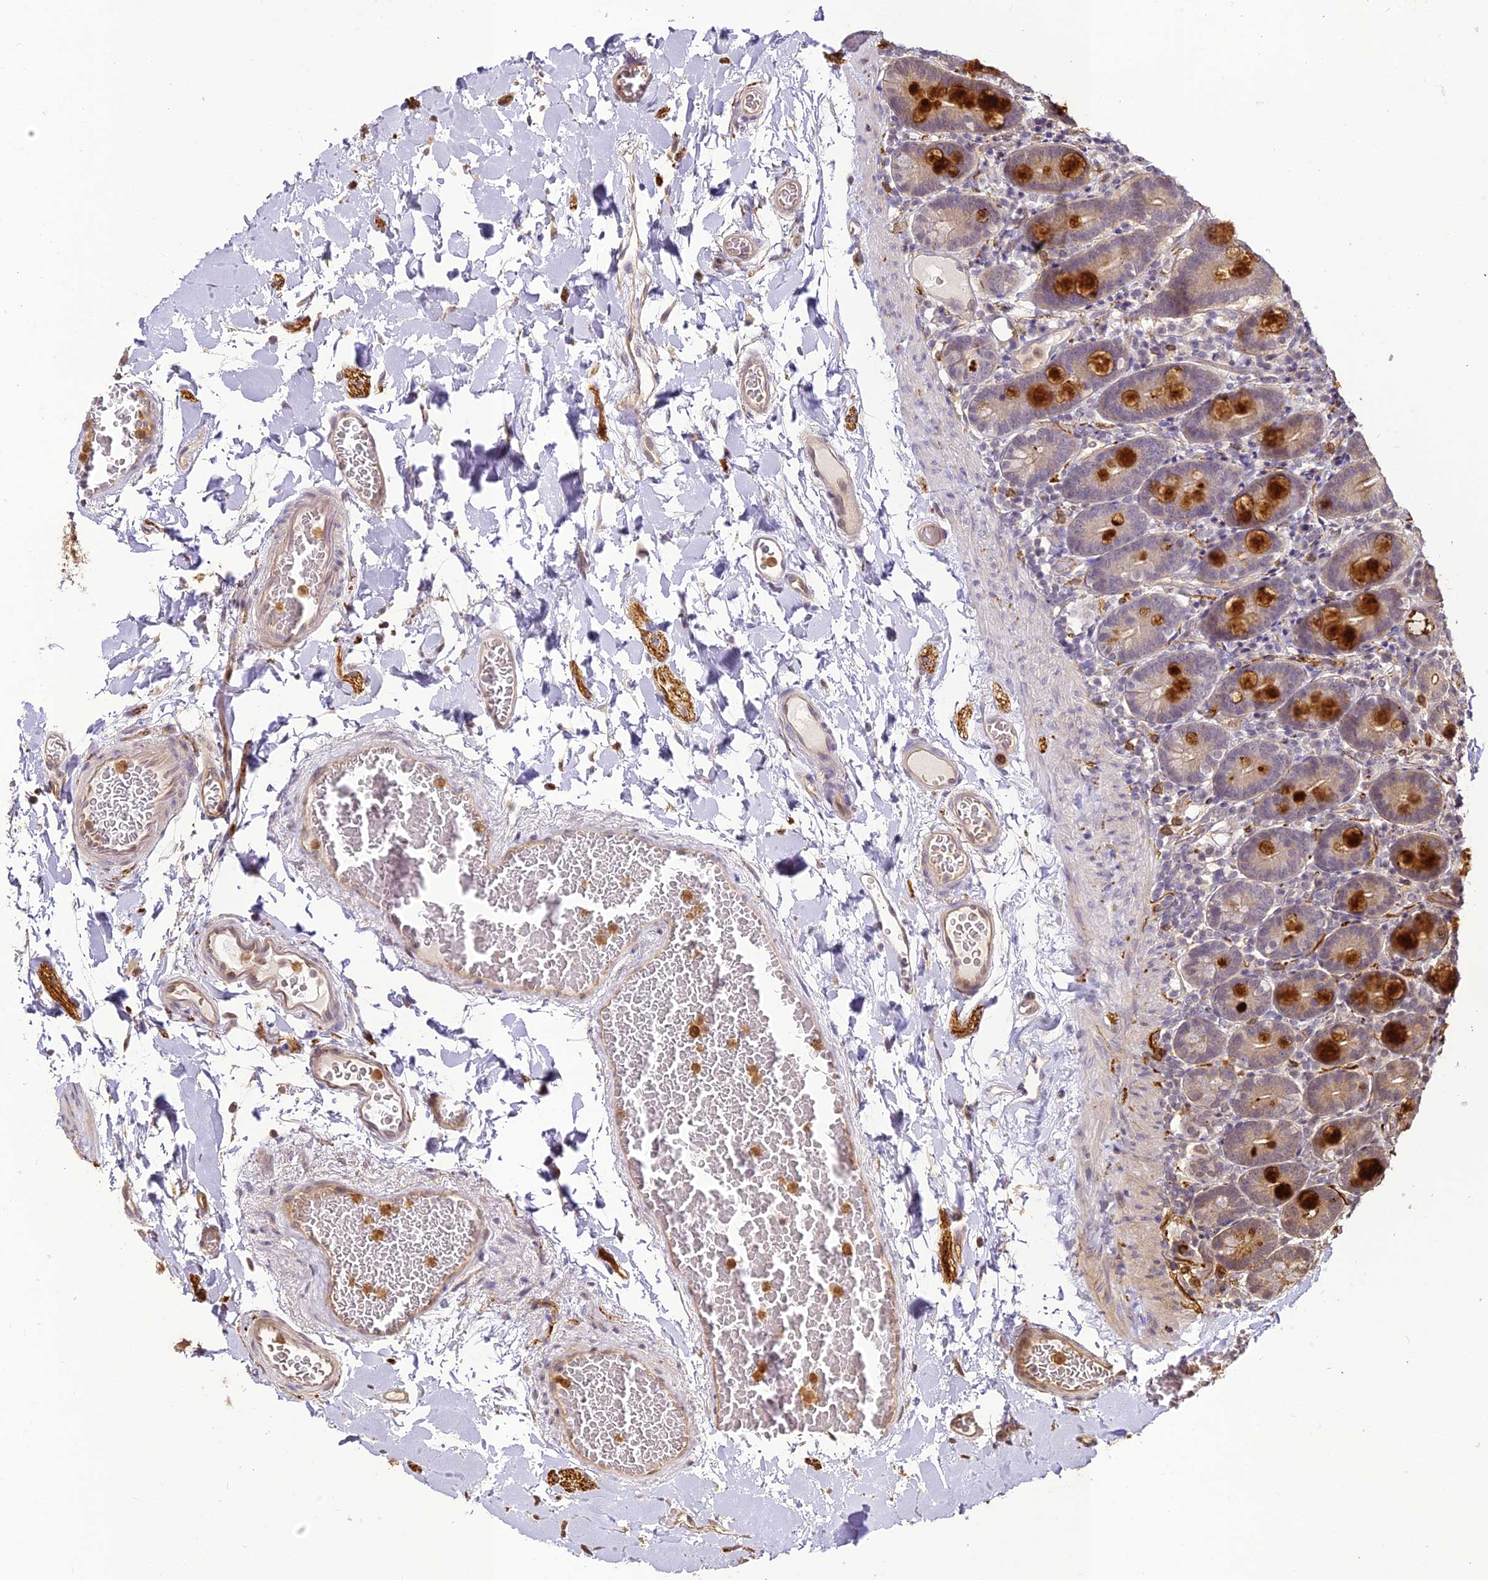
{"staining": {"intensity": "strong", "quantity": "25%-75%", "location": "cytoplasmic/membranous"}, "tissue": "duodenum", "cell_type": "Glandular cells", "image_type": "normal", "snomed": [{"axis": "morphology", "description": "Normal tissue, NOS"}, {"axis": "topography", "description": "Duodenum"}], "caption": "The micrograph shows staining of benign duodenum, revealing strong cytoplasmic/membranous protein expression (brown color) within glandular cells.", "gene": "BCDIN3D", "patient": {"sex": "male", "age": 55}}